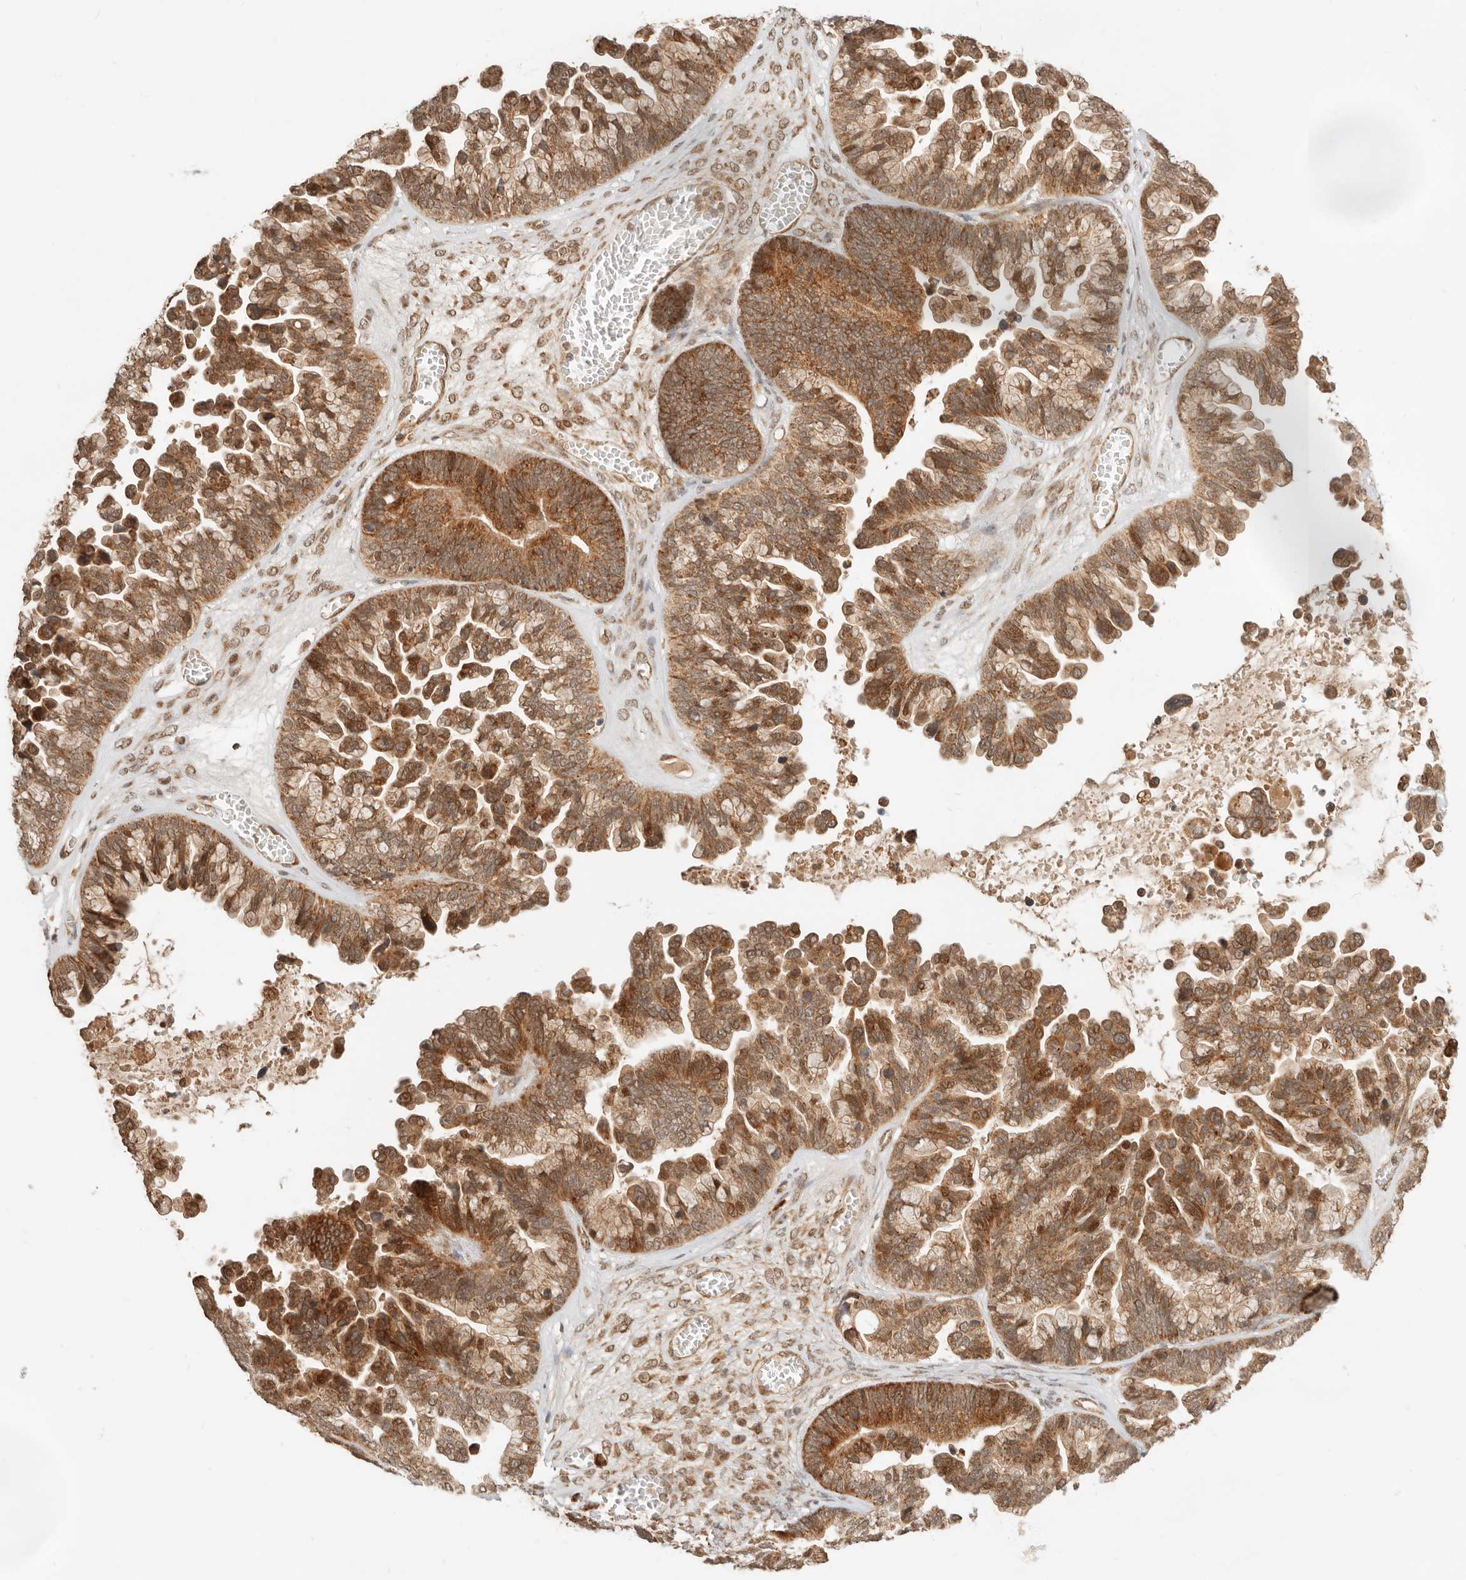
{"staining": {"intensity": "strong", "quantity": ">75%", "location": "cytoplasmic/membranous"}, "tissue": "ovarian cancer", "cell_type": "Tumor cells", "image_type": "cancer", "snomed": [{"axis": "morphology", "description": "Cystadenocarcinoma, serous, NOS"}, {"axis": "topography", "description": "Ovary"}], "caption": "A high-resolution photomicrograph shows immunohistochemistry (IHC) staining of serous cystadenocarcinoma (ovarian), which displays strong cytoplasmic/membranous staining in about >75% of tumor cells.", "gene": "BAALC", "patient": {"sex": "female", "age": 56}}